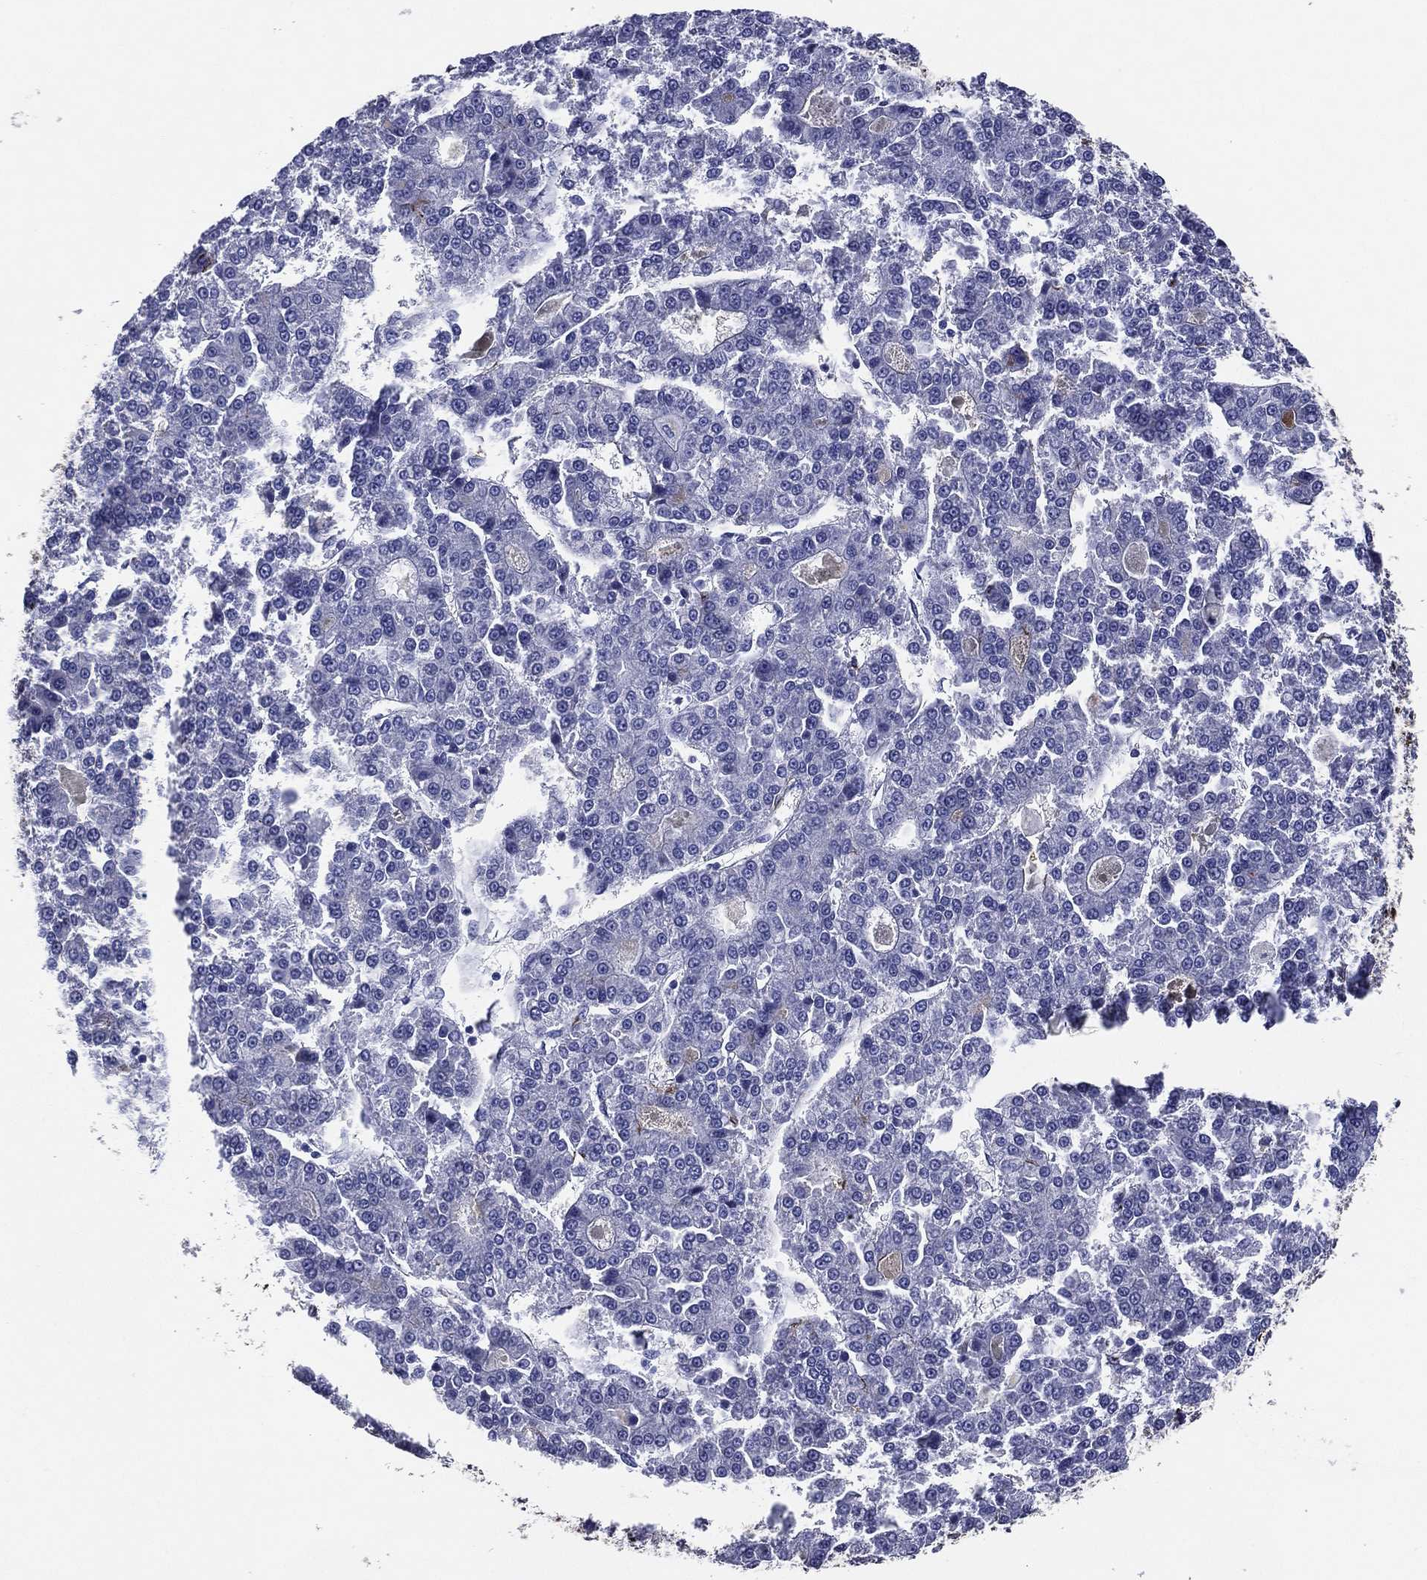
{"staining": {"intensity": "strong", "quantity": "<25%", "location": "cytoplasmic/membranous"}, "tissue": "liver cancer", "cell_type": "Tumor cells", "image_type": "cancer", "snomed": [{"axis": "morphology", "description": "Carcinoma, Hepatocellular, NOS"}, {"axis": "topography", "description": "Liver"}], "caption": "This micrograph demonstrates hepatocellular carcinoma (liver) stained with IHC to label a protein in brown. The cytoplasmic/membranous of tumor cells show strong positivity for the protein. Nuclei are counter-stained blue.", "gene": "ACE2", "patient": {"sex": "male", "age": 70}}